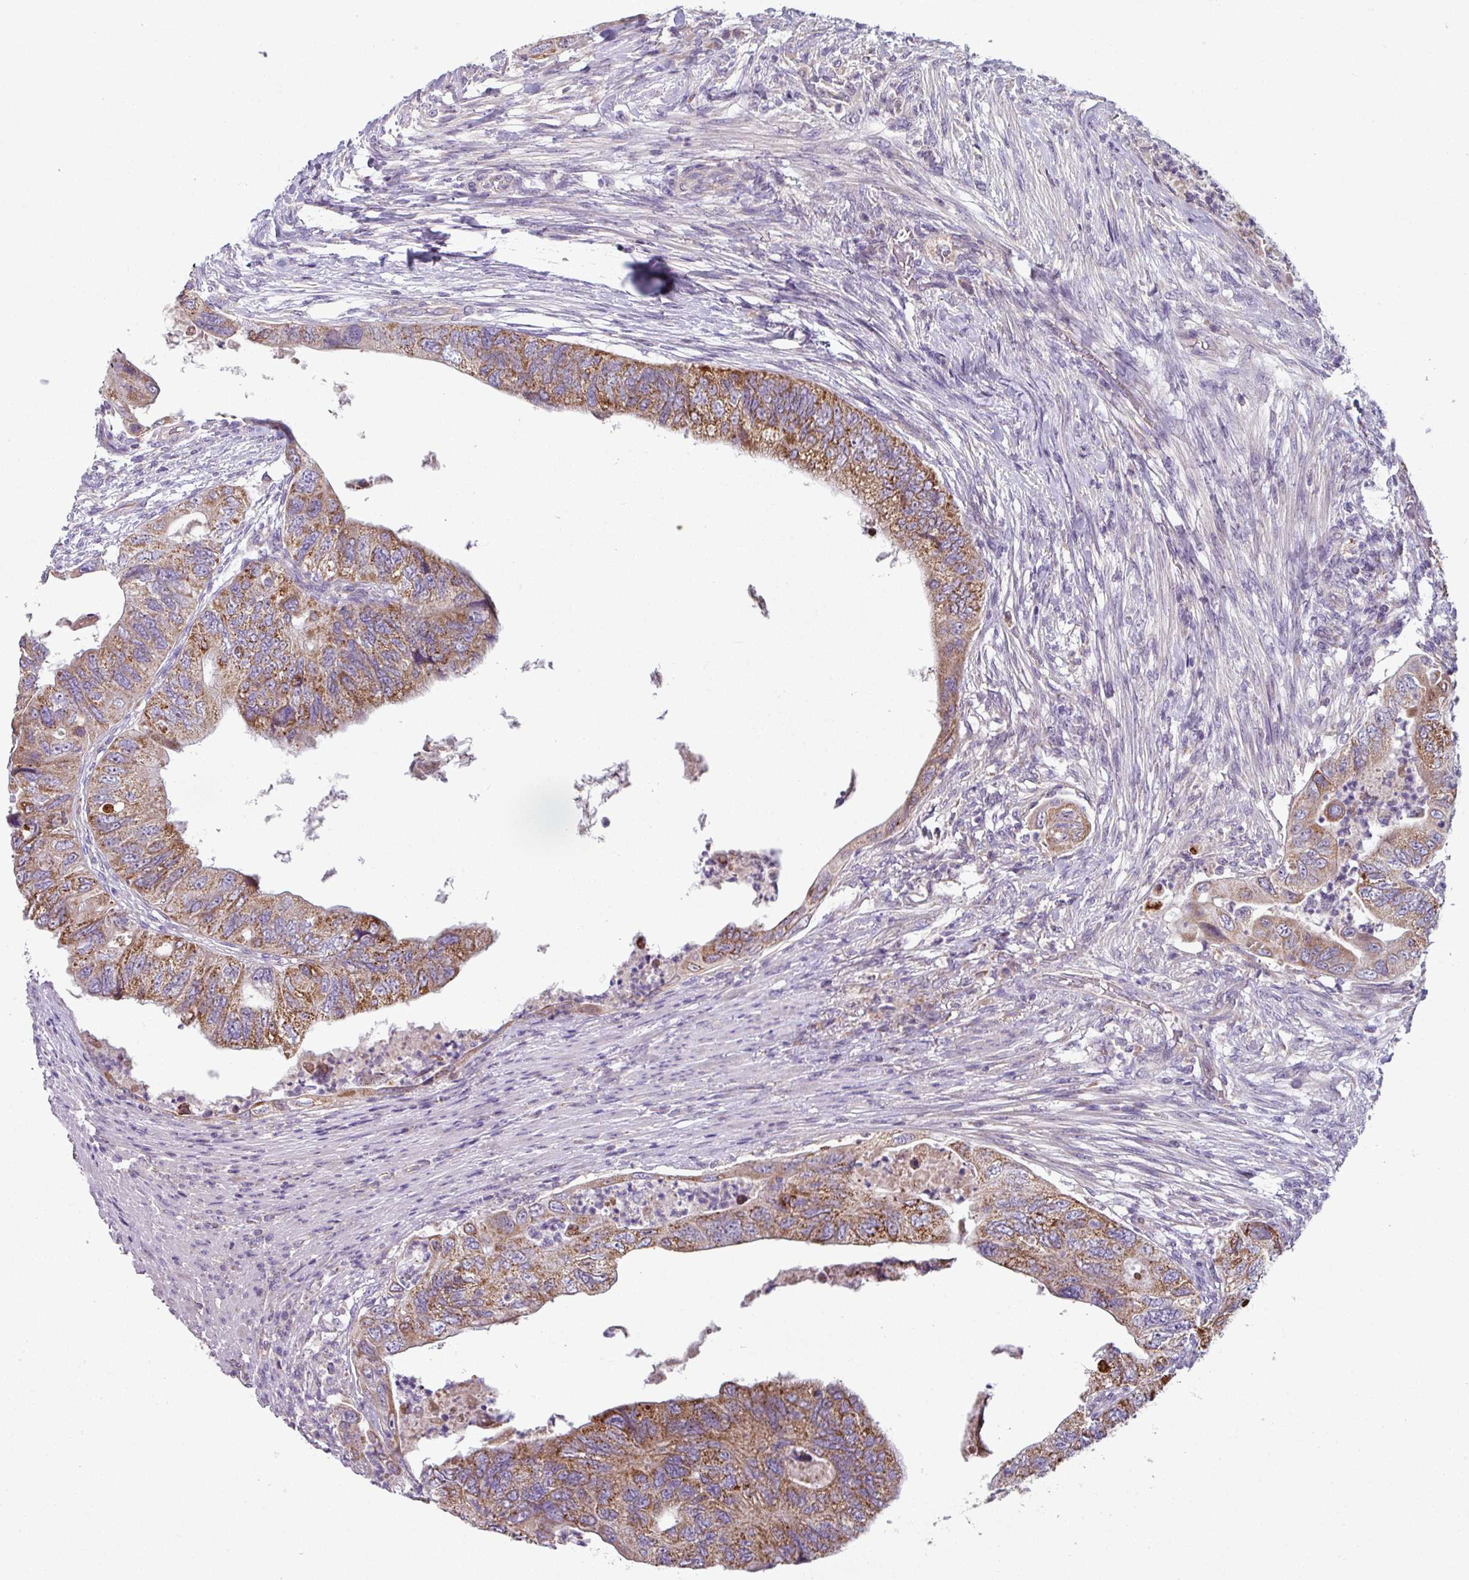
{"staining": {"intensity": "strong", "quantity": ">75%", "location": "cytoplasmic/membranous"}, "tissue": "colorectal cancer", "cell_type": "Tumor cells", "image_type": "cancer", "snomed": [{"axis": "morphology", "description": "Adenocarcinoma, NOS"}, {"axis": "topography", "description": "Rectum"}], "caption": "Immunohistochemical staining of human colorectal cancer shows high levels of strong cytoplasmic/membranous positivity in about >75% of tumor cells. (DAB (3,3'-diaminobenzidine) = brown stain, brightfield microscopy at high magnification).", "gene": "LRRC9", "patient": {"sex": "male", "age": 63}}